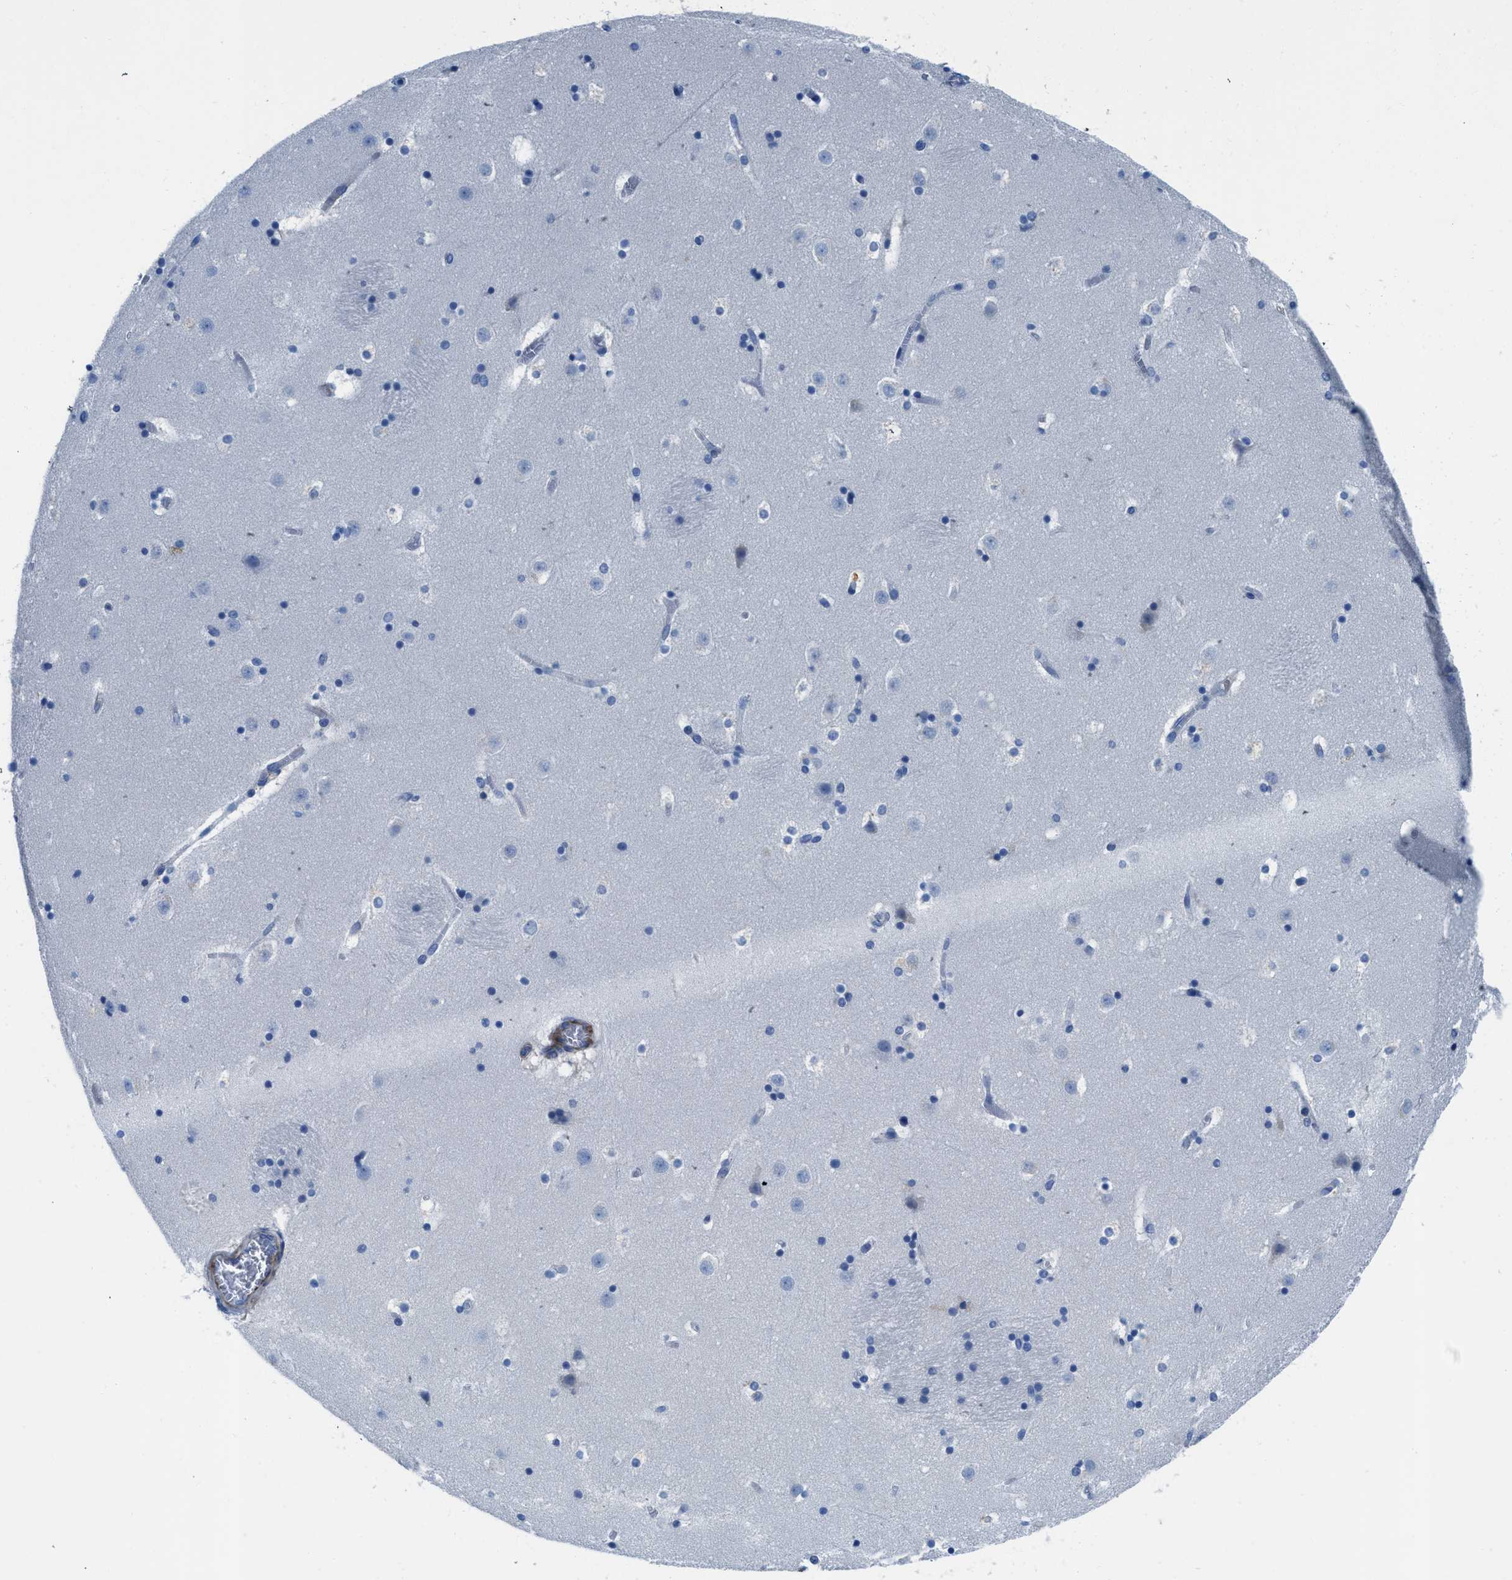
{"staining": {"intensity": "negative", "quantity": "none", "location": "none"}, "tissue": "caudate", "cell_type": "Glial cells", "image_type": "normal", "snomed": [{"axis": "morphology", "description": "Normal tissue, NOS"}, {"axis": "topography", "description": "Lateral ventricle wall"}], "caption": "DAB immunohistochemical staining of unremarkable human caudate displays no significant staining in glial cells.", "gene": "XCR1", "patient": {"sex": "male", "age": 45}}